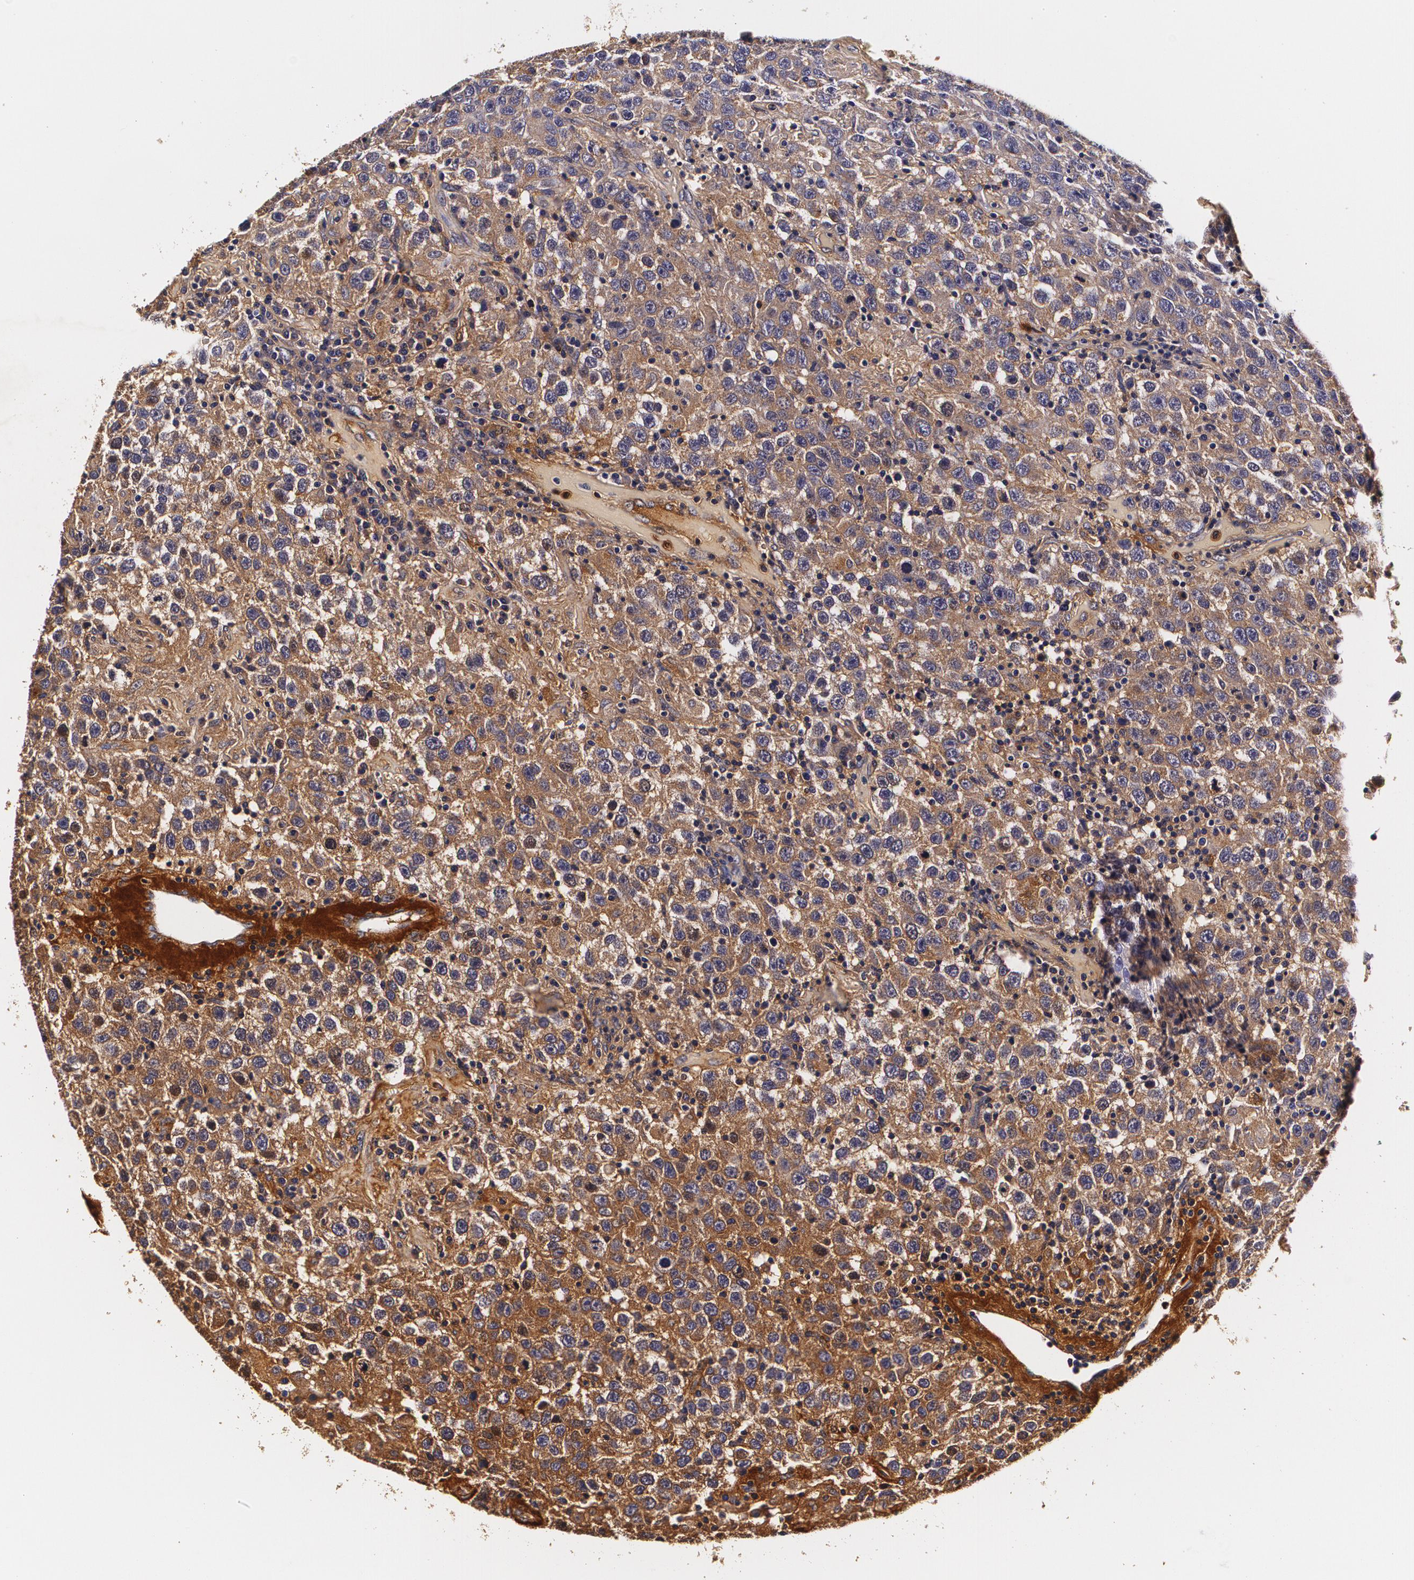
{"staining": {"intensity": "moderate", "quantity": ">75%", "location": "cytoplasmic/membranous"}, "tissue": "testis cancer", "cell_type": "Tumor cells", "image_type": "cancer", "snomed": [{"axis": "morphology", "description": "Seminoma, NOS"}, {"axis": "topography", "description": "Testis"}], "caption": "Protein expression analysis of testis cancer (seminoma) exhibits moderate cytoplasmic/membranous staining in approximately >75% of tumor cells.", "gene": "TTR", "patient": {"sex": "male", "age": 41}}